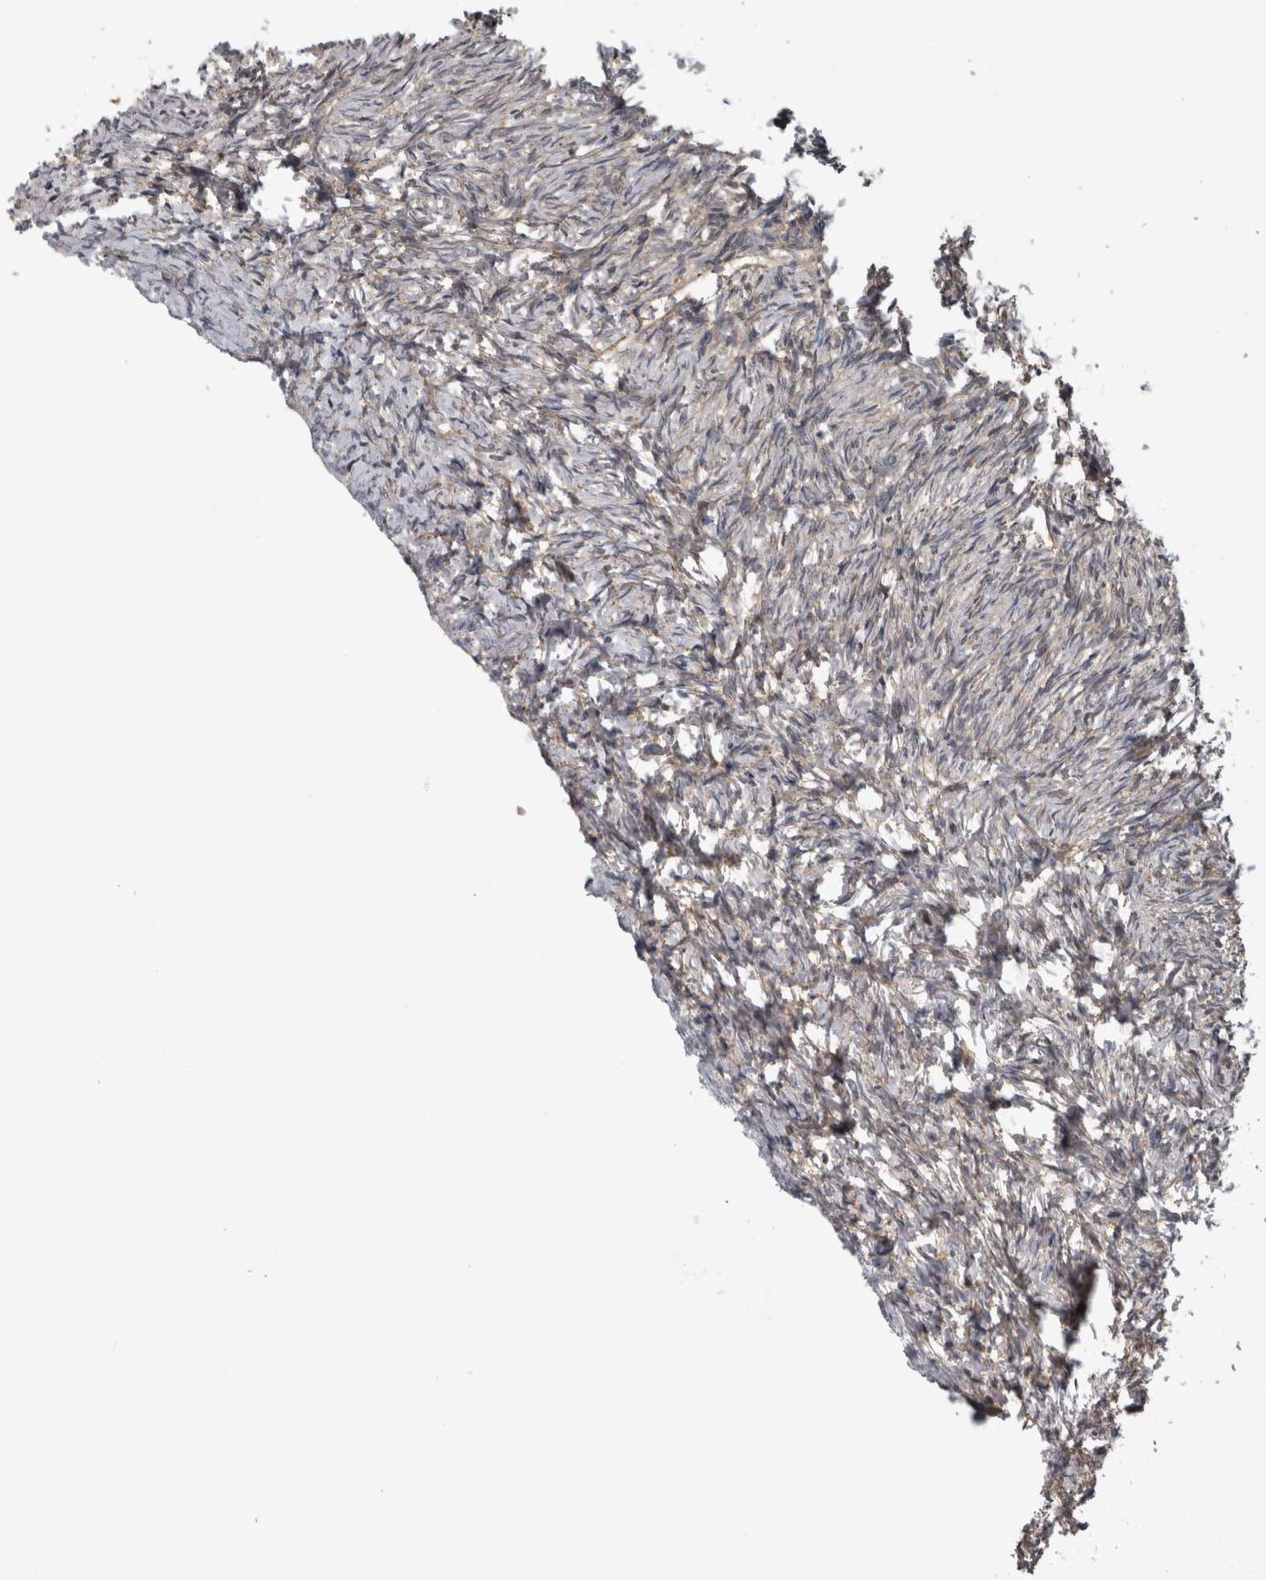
{"staining": {"intensity": "strong", "quantity": ">75%", "location": "nuclear"}, "tissue": "ovary", "cell_type": "Follicle cells", "image_type": "normal", "snomed": [{"axis": "morphology", "description": "Normal tissue, NOS"}, {"axis": "topography", "description": "Ovary"}], "caption": "Immunohistochemistry photomicrograph of normal ovary: human ovary stained using IHC exhibits high levels of strong protein expression localized specifically in the nuclear of follicle cells, appearing as a nuclear brown color.", "gene": "NAPRT", "patient": {"sex": "female", "age": 41}}